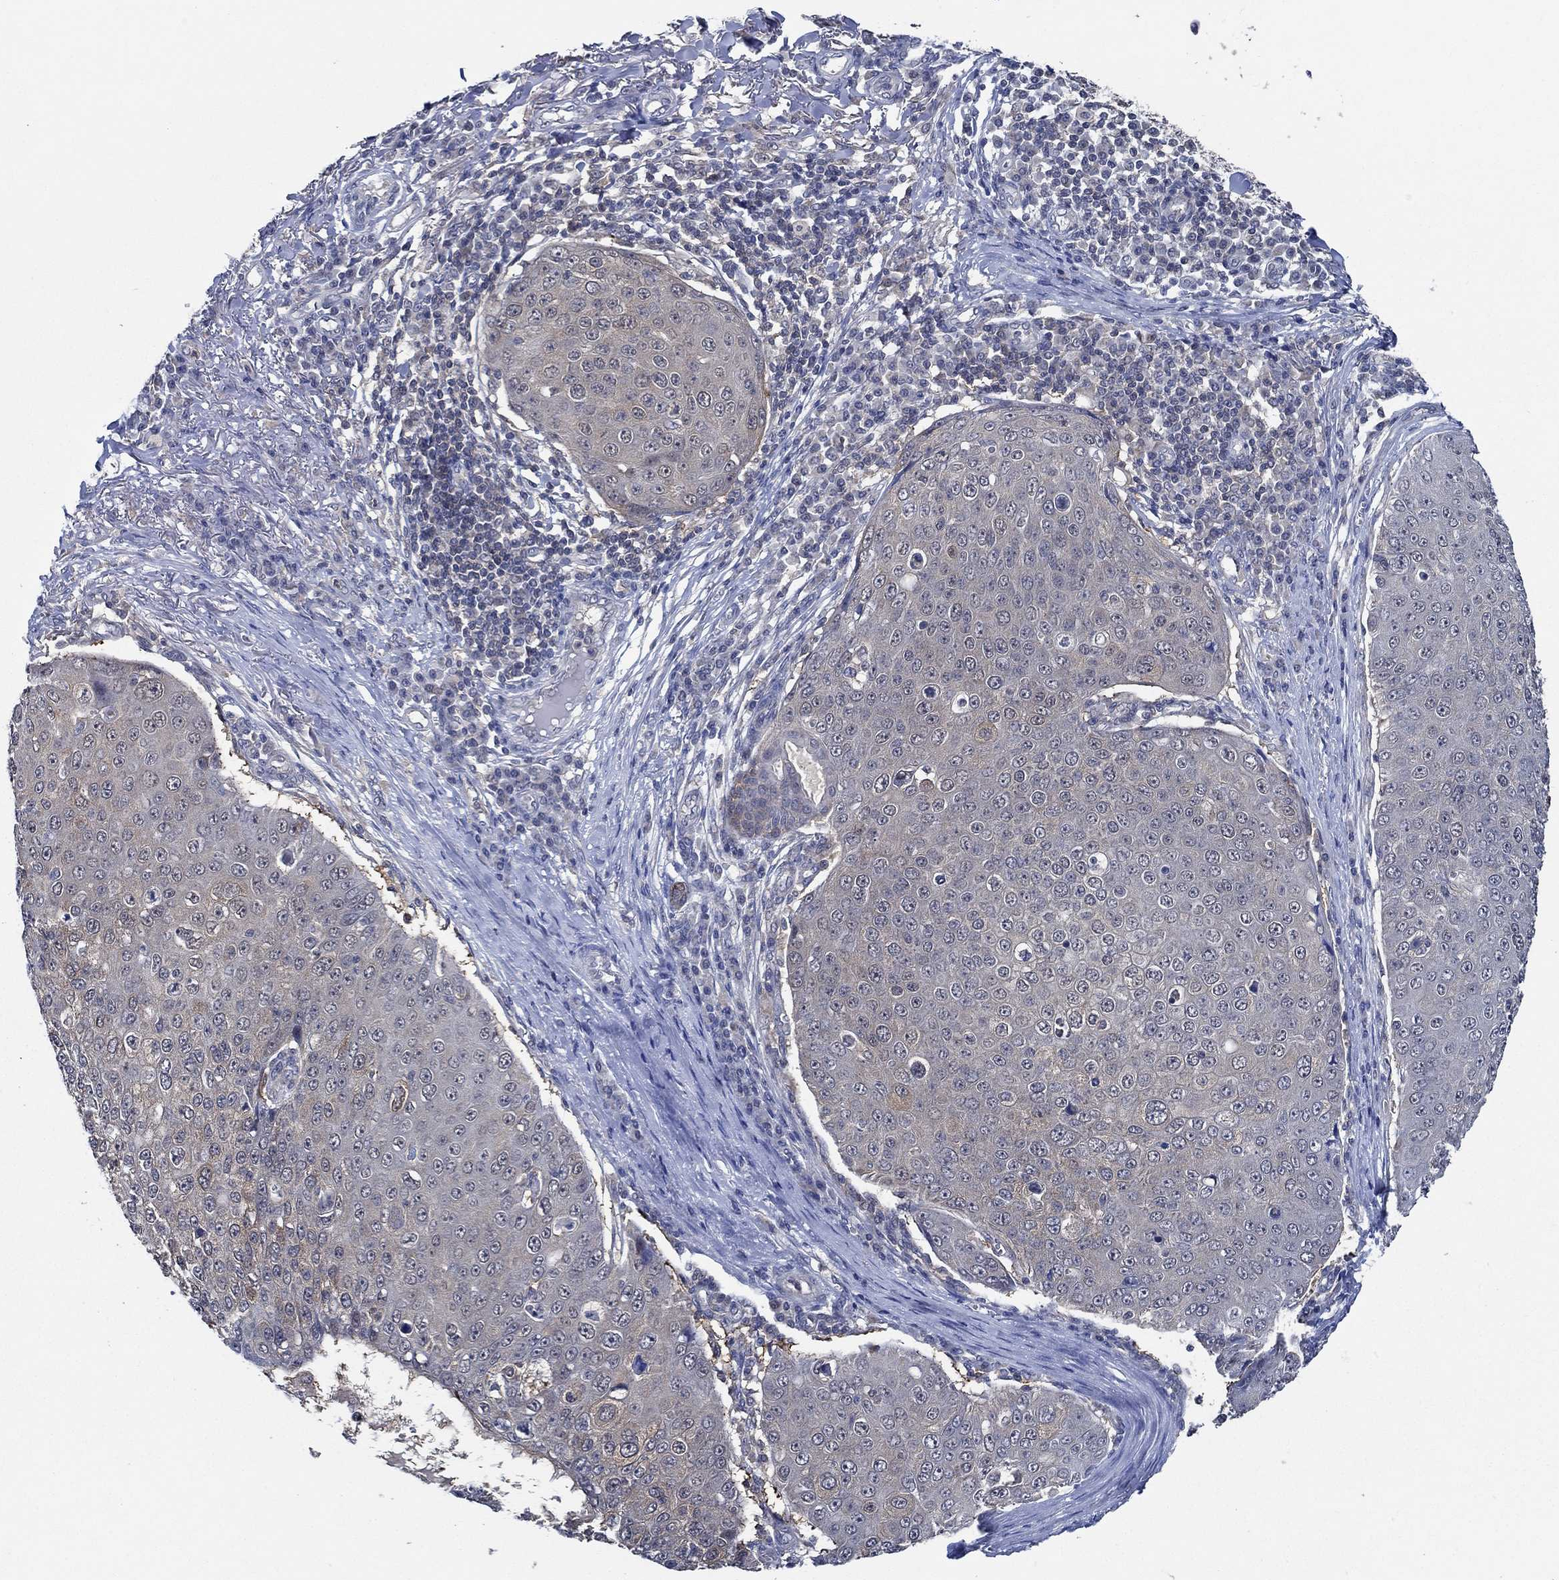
{"staining": {"intensity": "weak", "quantity": "<25%", "location": "cytoplasmic/membranous"}, "tissue": "skin cancer", "cell_type": "Tumor cells", "image_type": "cancer", "snomed": [{"axis": "morphology", "description": "Squamous cell carcinoma, NOS"}, {"axis": "topography", "description": "Skin"}], "caption": "Tumor cells show no significant staining in skin cancer (squamous cell carcinoma).", "gene": "DACT1", "patient": {"sex": "male", "age": 71}}